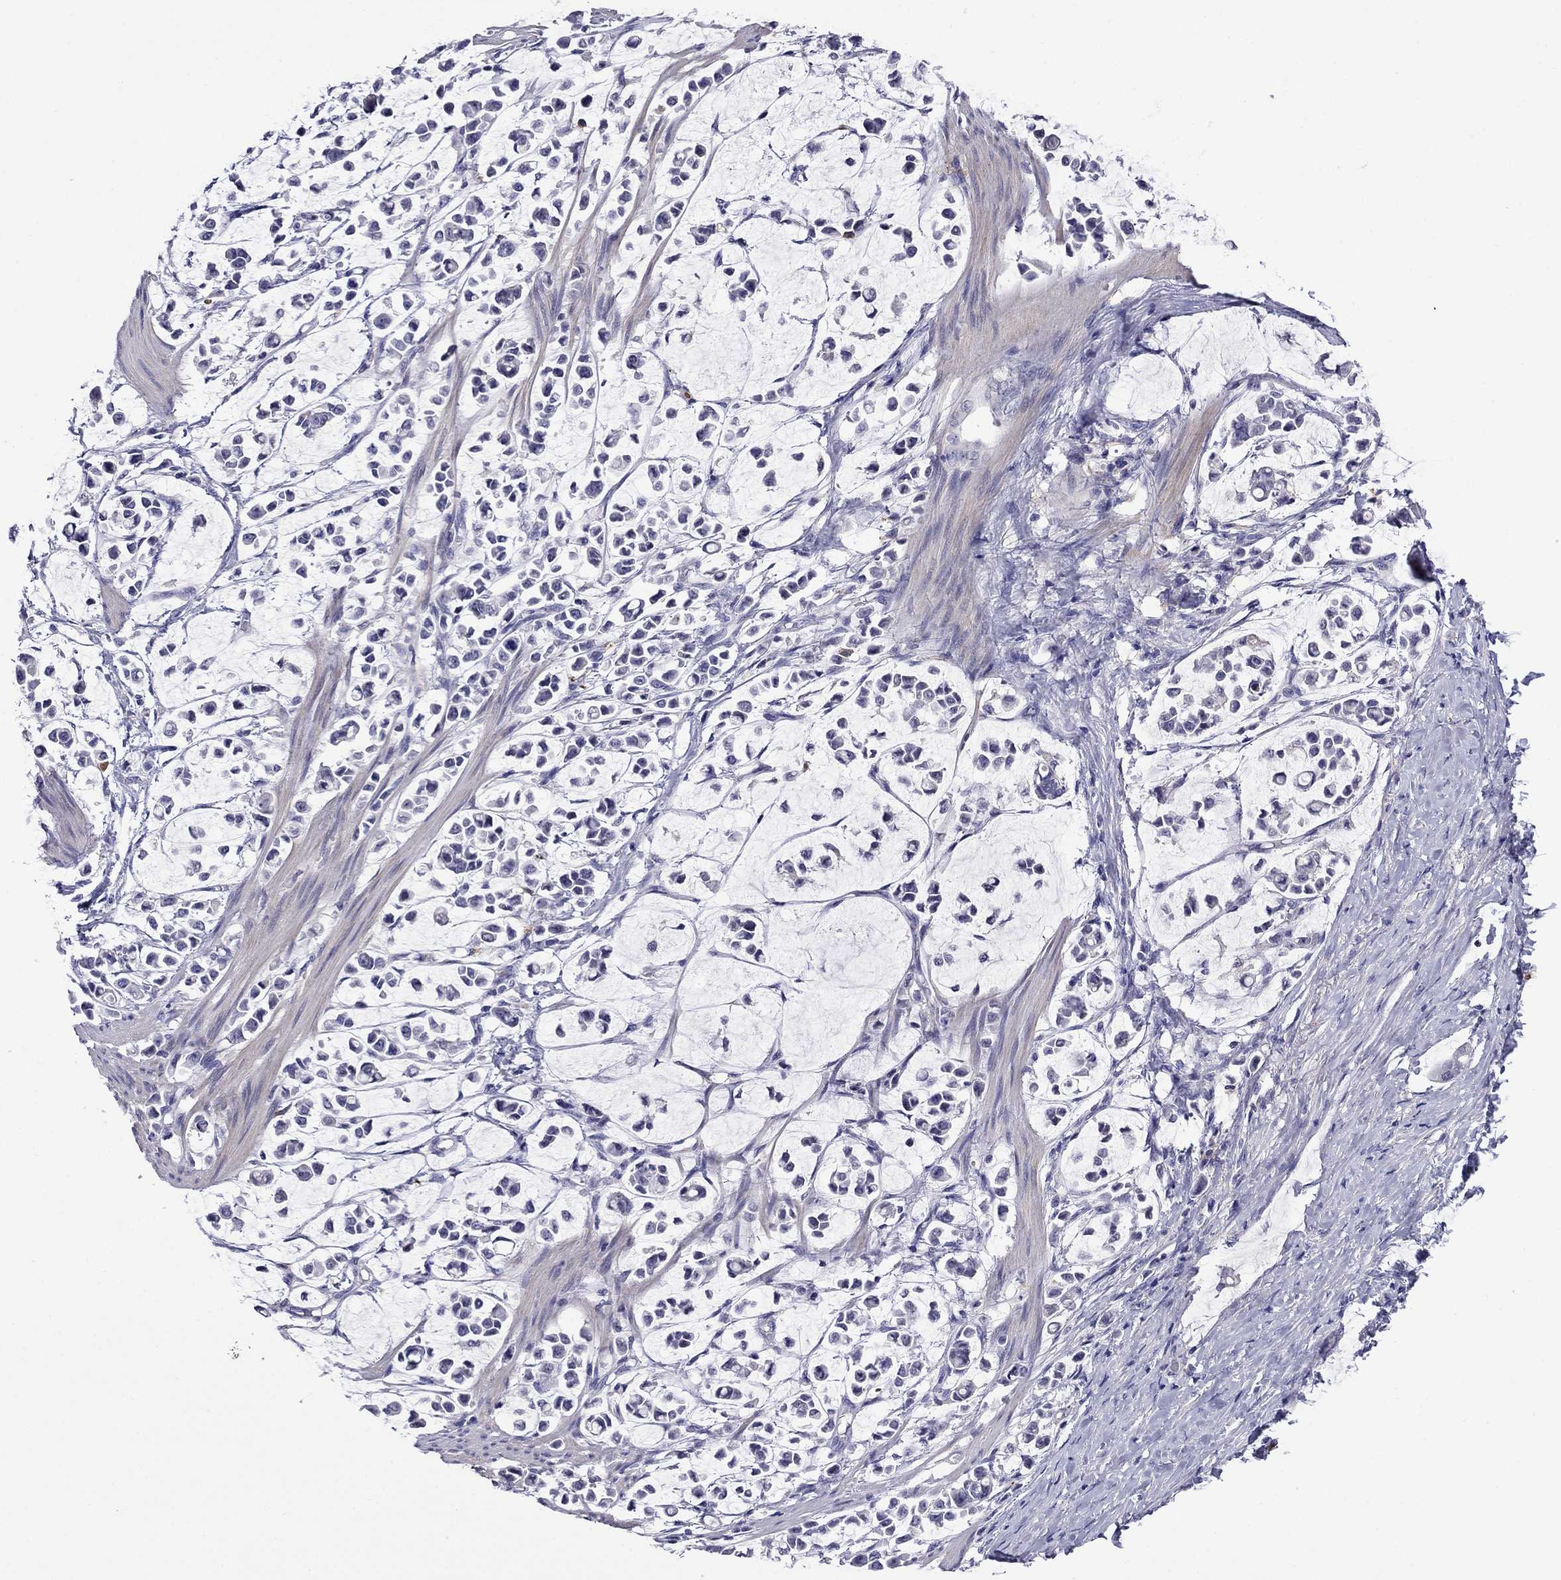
{"staining": {"intensity": "negative", "quantity": "none", "location": "none"}, "tissue": "stomach cancer", "cell_type": "Tumor cells", "image_type": "cancer", "snomed": [{"axis": "morphology", "description": "Adenocarcinoma, NOS"}, {"axis": "topography", "description": "Stomach"}], "caption": "Immunohistochemistry of human stomach cancer reveals no expression in tumor cells.", "gene": "STAR", "patient": {"sex": "male", "age": 82}}